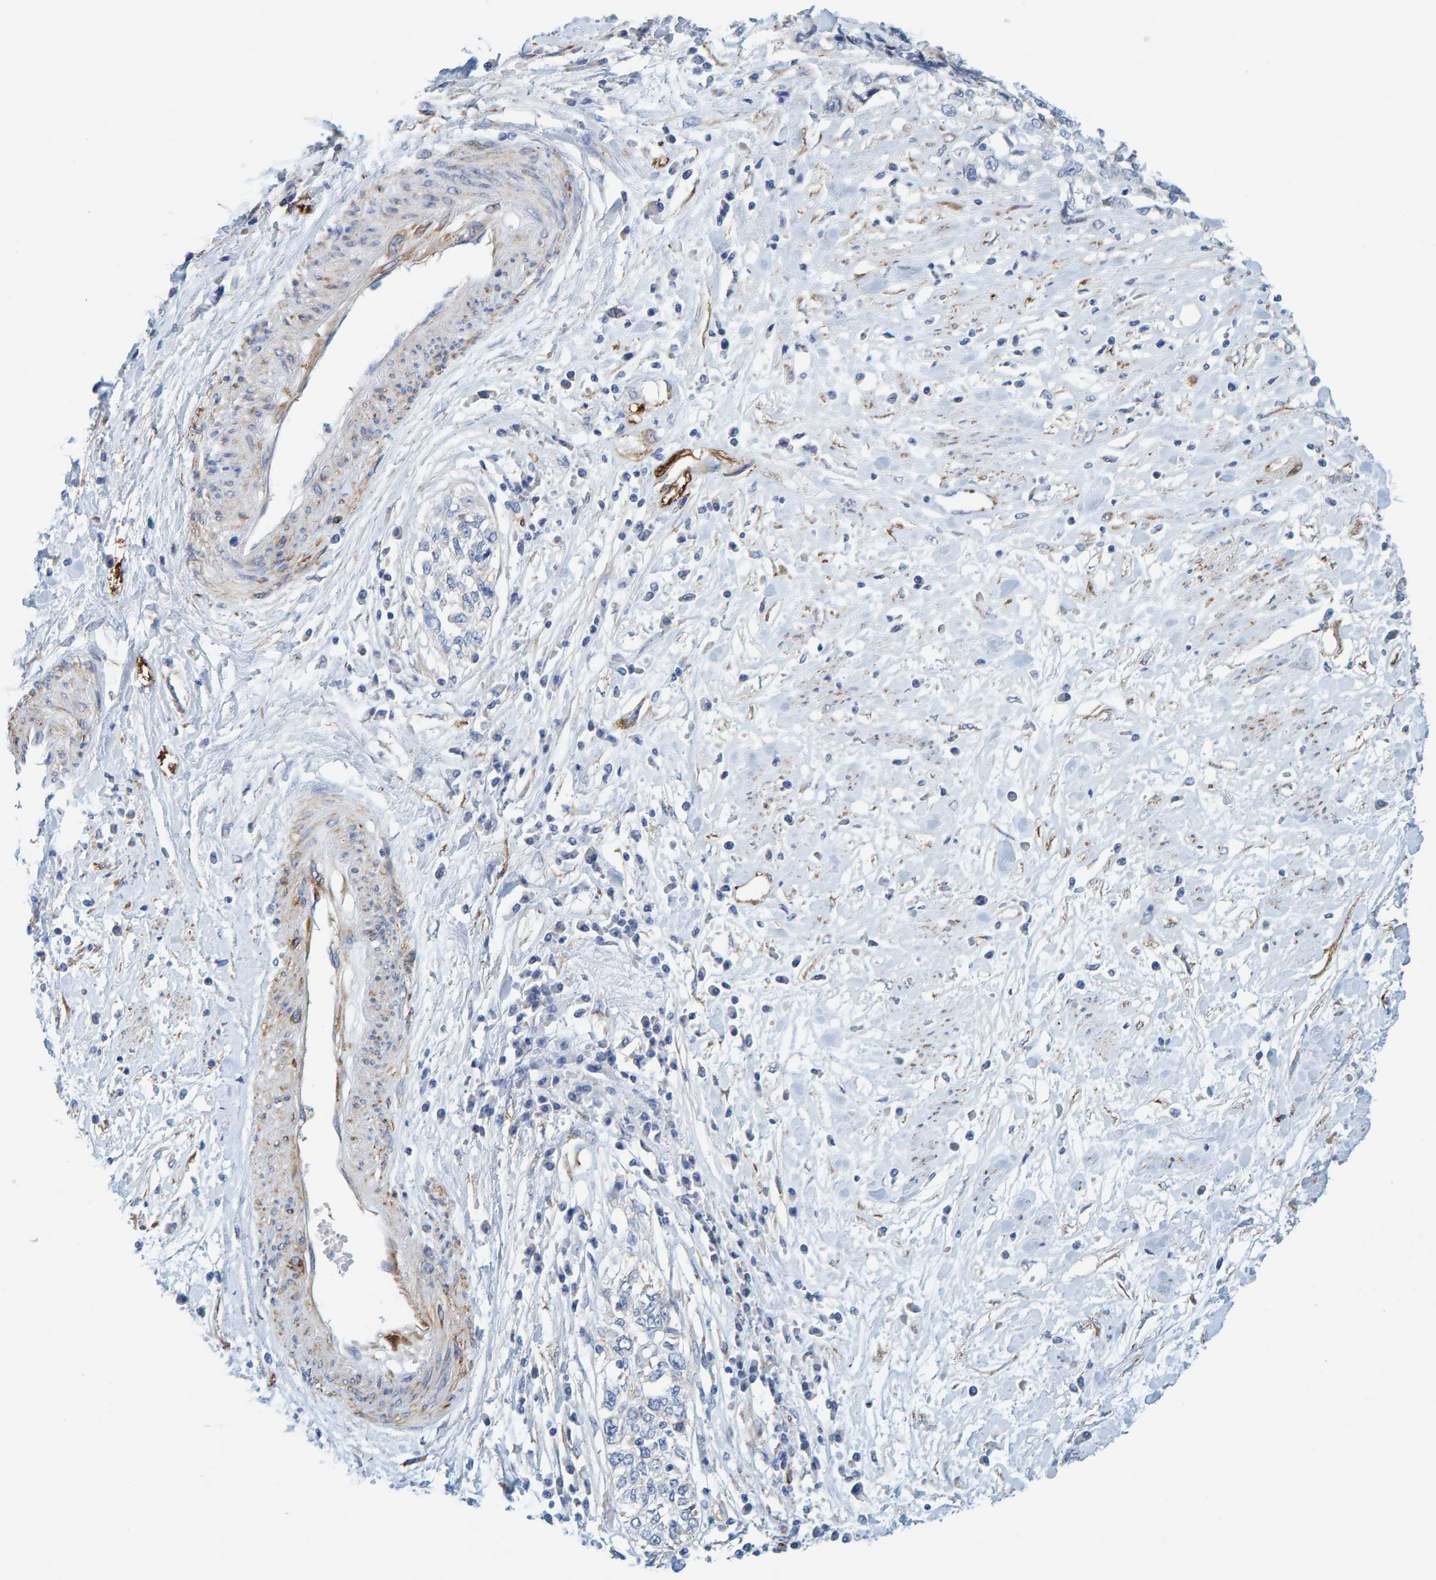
{"staining": {"intensity": "negative", "quantity": "none", "location": "none"}, "tissue": "cervical cancer", "cell_type": "Tumor cells", "image_type": "cancer", "snomed": [{"axis": "morphology", "description": "Squamous cell carcinoma, NOS"}, {"axis": "topography", "description": "Cervix"}], "caption": "DAB (3,3'-diaminobenzidine) immunohistochemical staining of human cervical squamous cell carcinoma demonstrates no significant staining in tumor cells. Brightfield microscopy of immunohistochemistry (IHC) stained with DAB (brown) and hematoxylin (blue), captured at high magnification.", "gene": "MAP1B", "patient": {"sex": "female", "age": 57}}